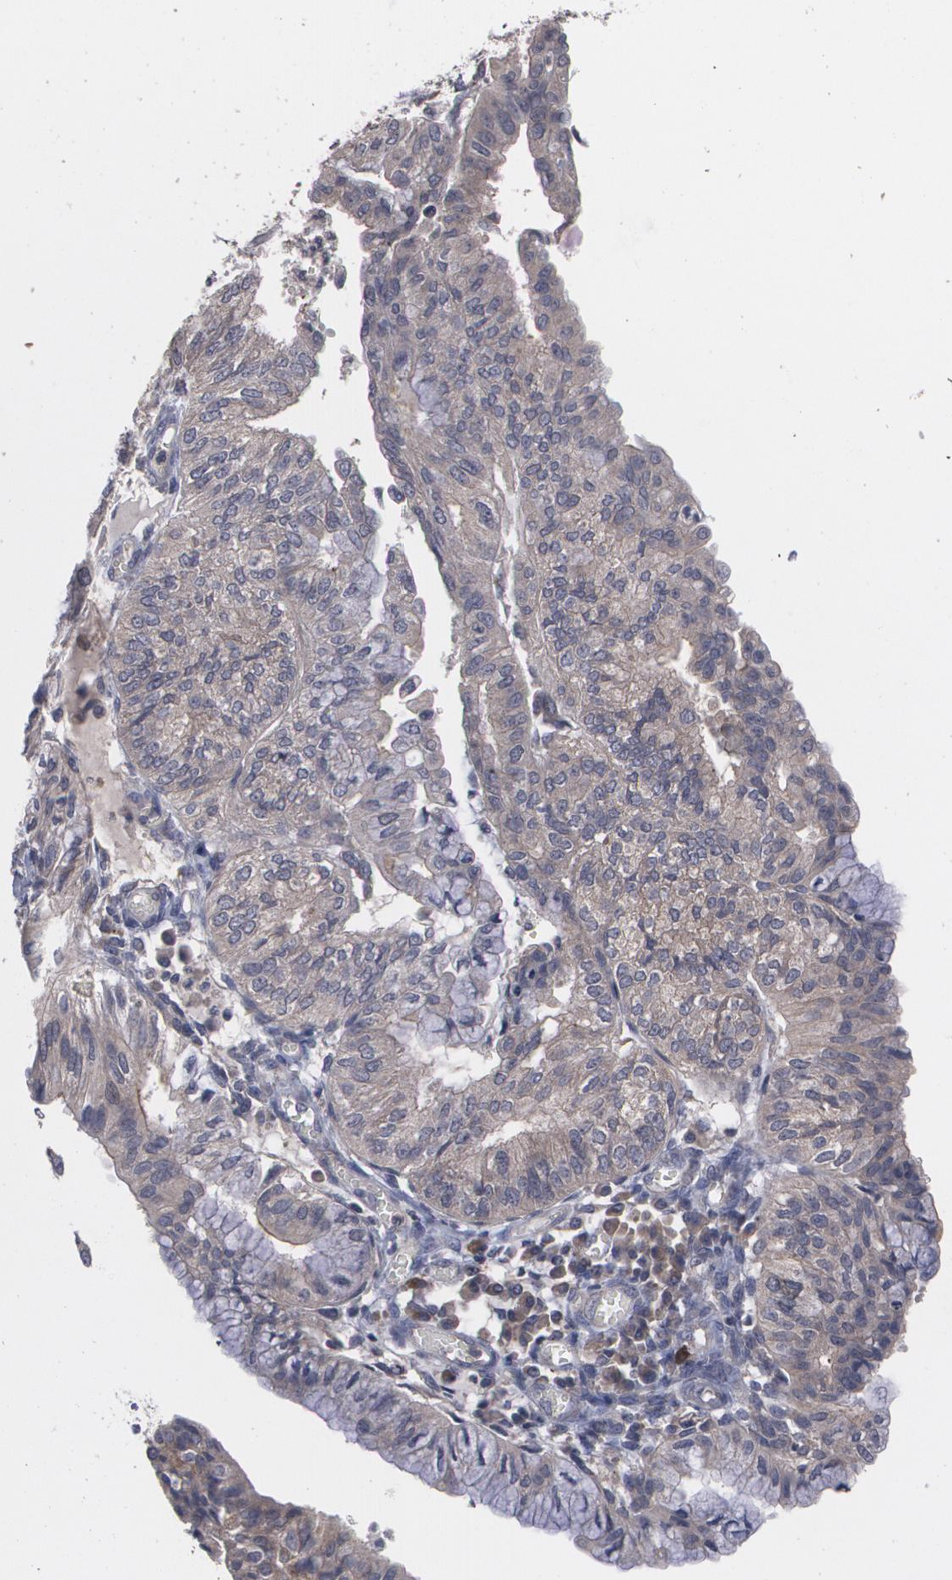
{"staining": {"intensity": "moderate", "quantity": ">75%", "location": "cytoplasmic/membranous"}, "tissue": "endometrial cancer", "cell_type": "Tumor cells", "image_type": "cancer", "snomed": [{"axis": "morphology", "description": "Adenocarcinoma, NOS"}, {"axis": "topography", "description": "Endometrium"}], "caption": "This photomicrograph displays immunohistochemistry staining of human endometrial adenocarcinoma, with medium moderate cytoplasmic/membranous expression in about >75% of tumor cells.", "gene": "ARF6", "patient": {"sex": "female", "age": 59}}